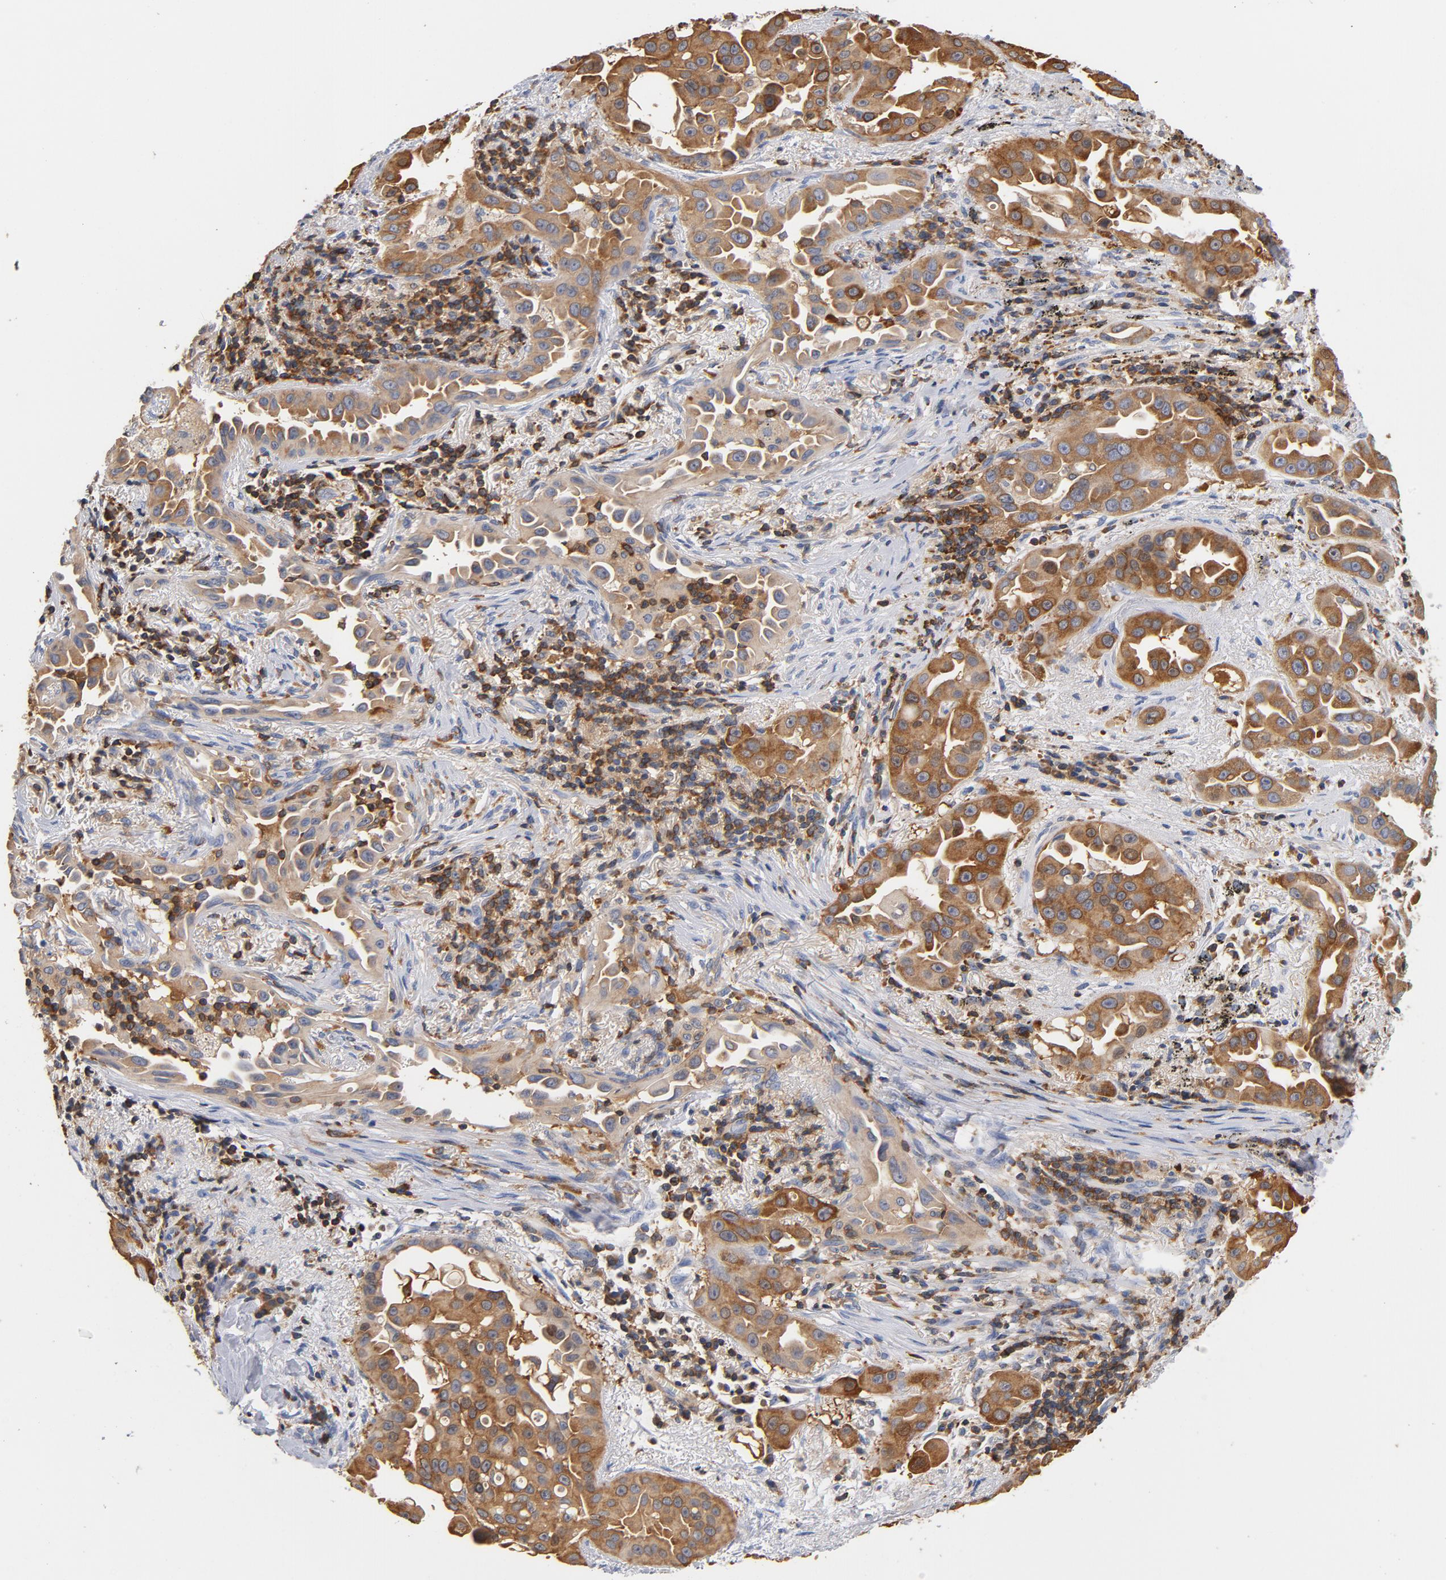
{"staining": {"intensity": "moderate", "quantity": ">75%", "location": "cytoplasmic/membranous"}, "tissue": "lung cancer", "cell_type": "Tumor cells", "image_type": "cancer", "snomed": [{"axis": "morphology", "description": "Normal tissue, NOS"}, {"axis": "morphology", "description": "Adenocarcinoma, NOS"}, {"axis": "topography", "description": "Bronchus"}], "caption": "Lung adenocarcinoma stained with a brown dye reveals moderate cytoplasmic/membranous positive staining in approximately >75% of tumor cells.", "gene": "EZR", "patient": {"sex": "male", "age": 68}}